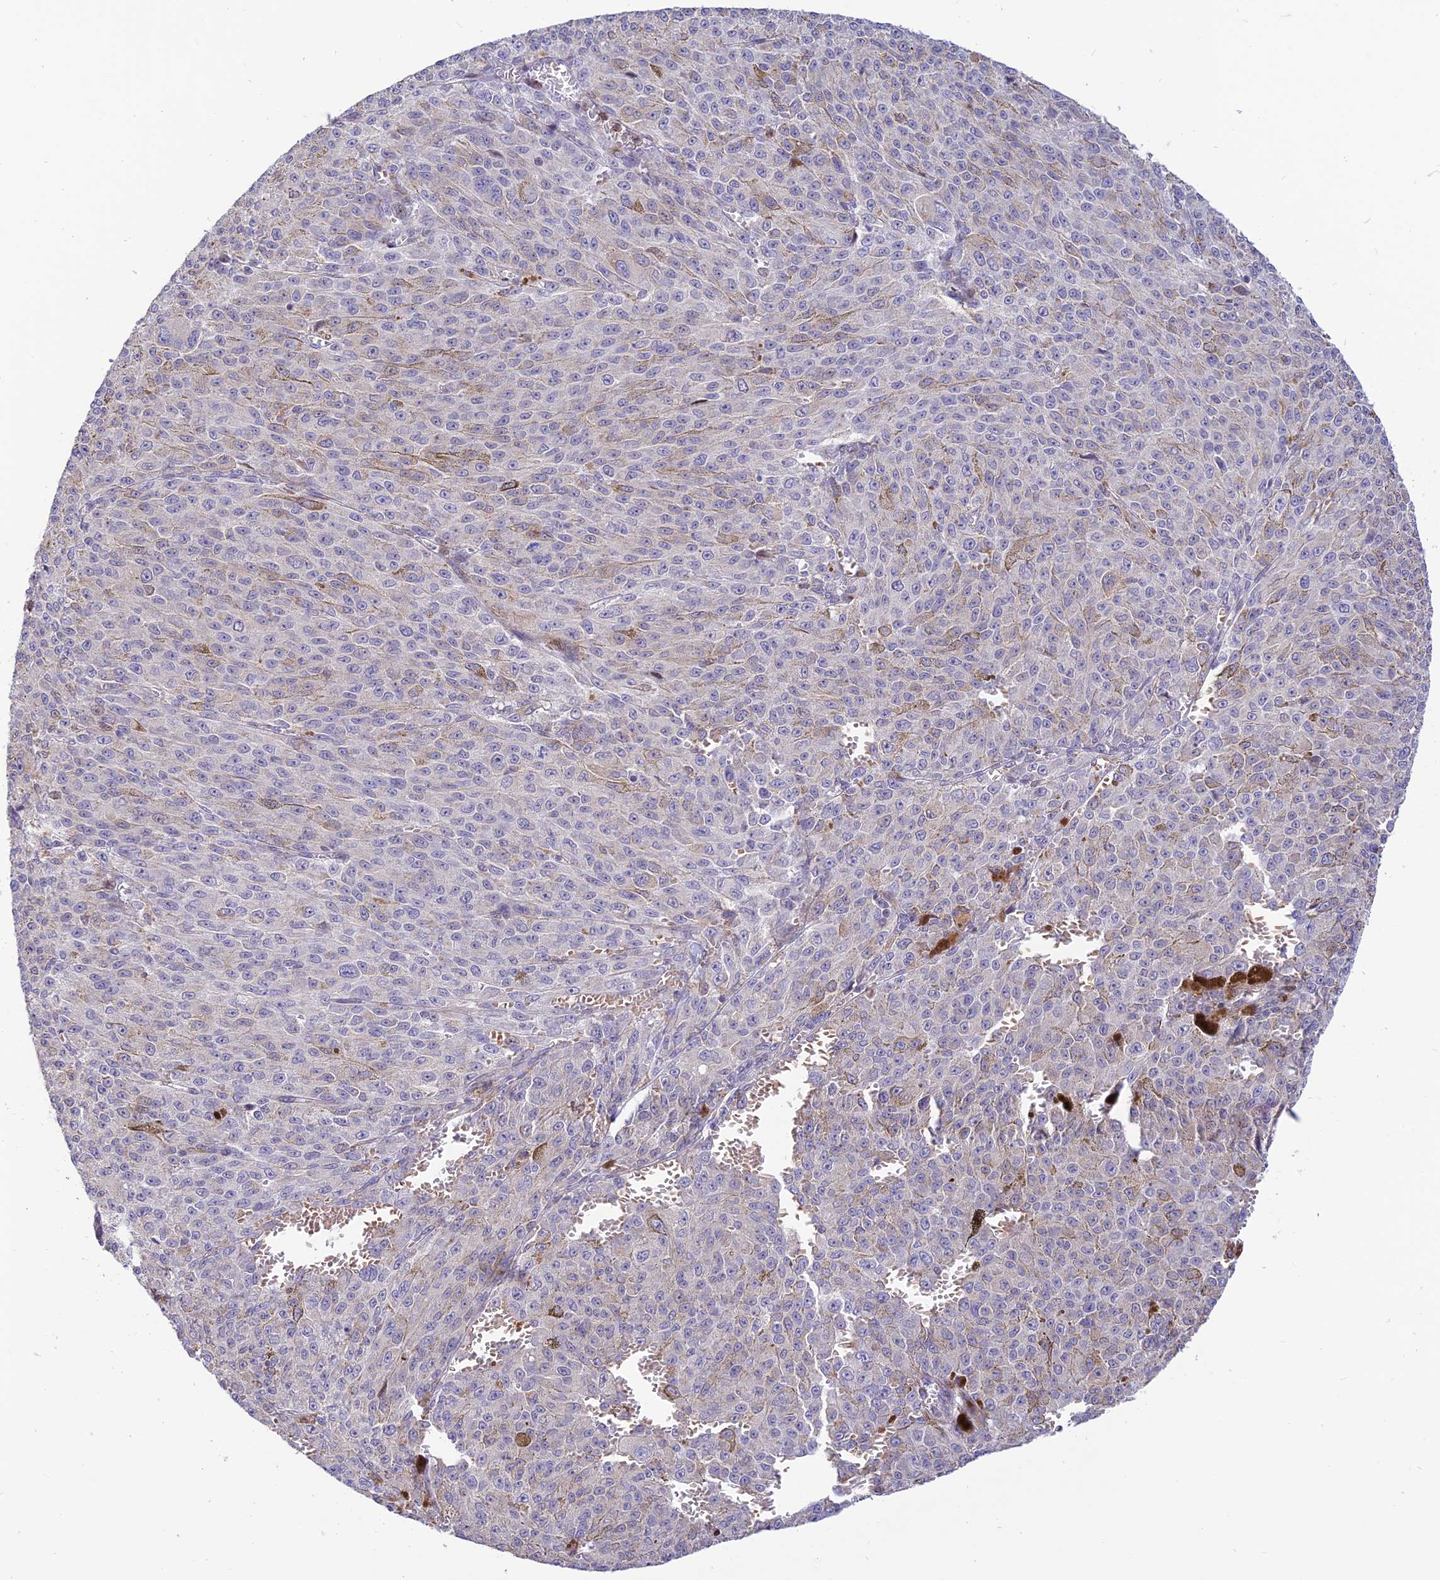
{"staining": {"intensity": "negative", "quantity": "none", "location": "none"}, "tissue": "melanoma", "cell_type": "Tumor cells", "image_type": "cancer", "snomed": [{"axis": "morphology", "description": "Malignant melanoma, NOS"}, {"axis": "topography", "description": "Skin"}], "caption": "This image is of malignant melanoma stained with immunohistochemistry to label a protein in brown with the nuclei are counter-stained blue. There is no expression in tumor cells. Brightfield microscopy of immunohistochemistry stained with DAB (brown) and hematoxylin (blue), captured at high magnification.", "gene": "FAM186B", "patient": {"sex": "female", "age": 52}}